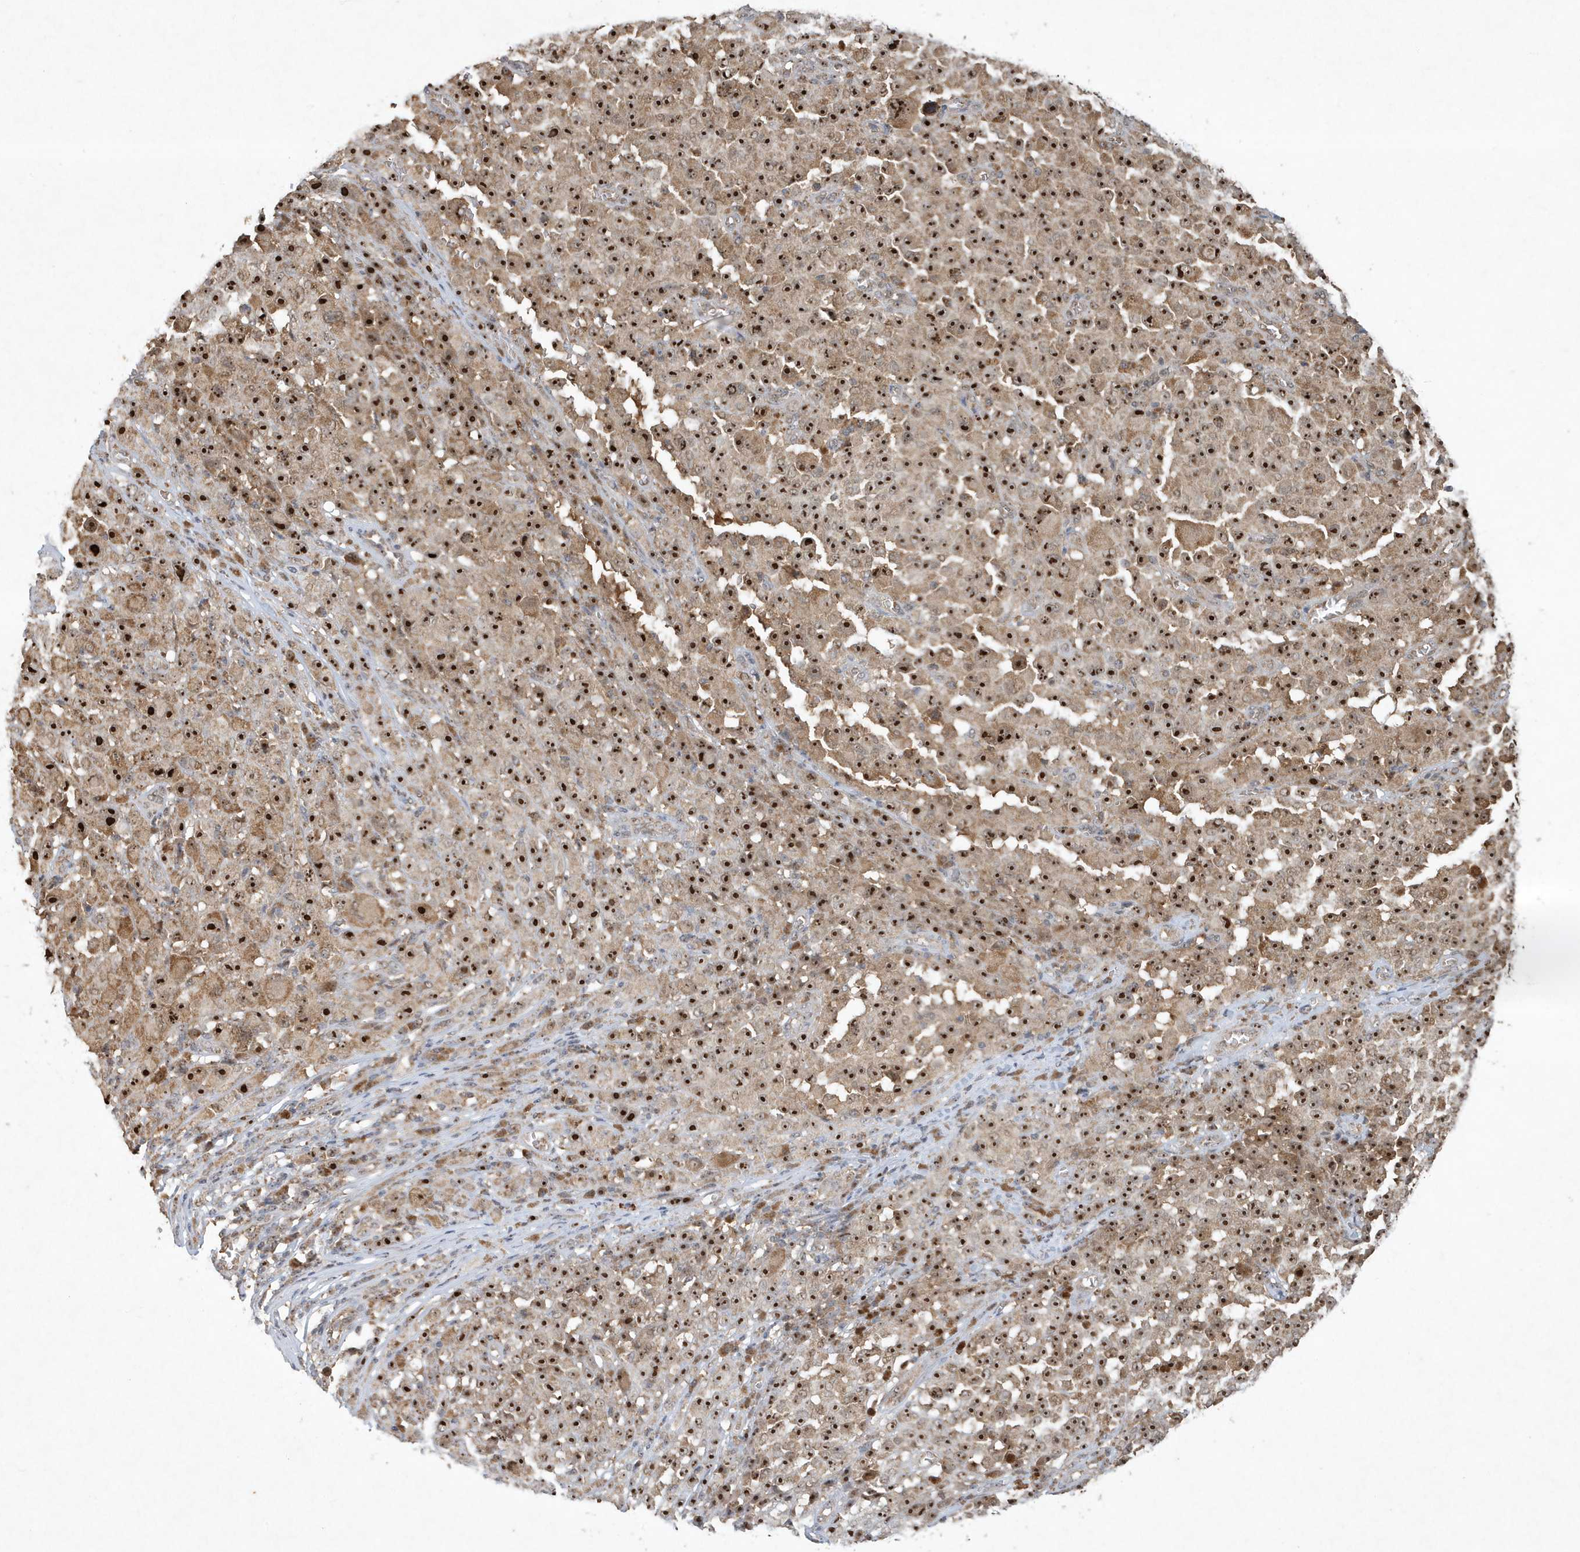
{"staining": {"intensity": "strong", "quantity": ">75%", "location": "cytoplasmic/membranous,nuclear"}, "tissue": "melanoma", "cell_type": "Tumor cells", "image_type": "cancer", "snomed": [{"axis": "morphology", "description": "Malignant melanoma, NOS"}, {"axis": "topography", "description": "Skin"}], "caption": "Melanoma stained for a protein exhibits strong cytoplasmic/membranous and nuclear positivity in tumor cells.", "gene": "ABCB9", "patient": {"sex": "female", "age": 82}}